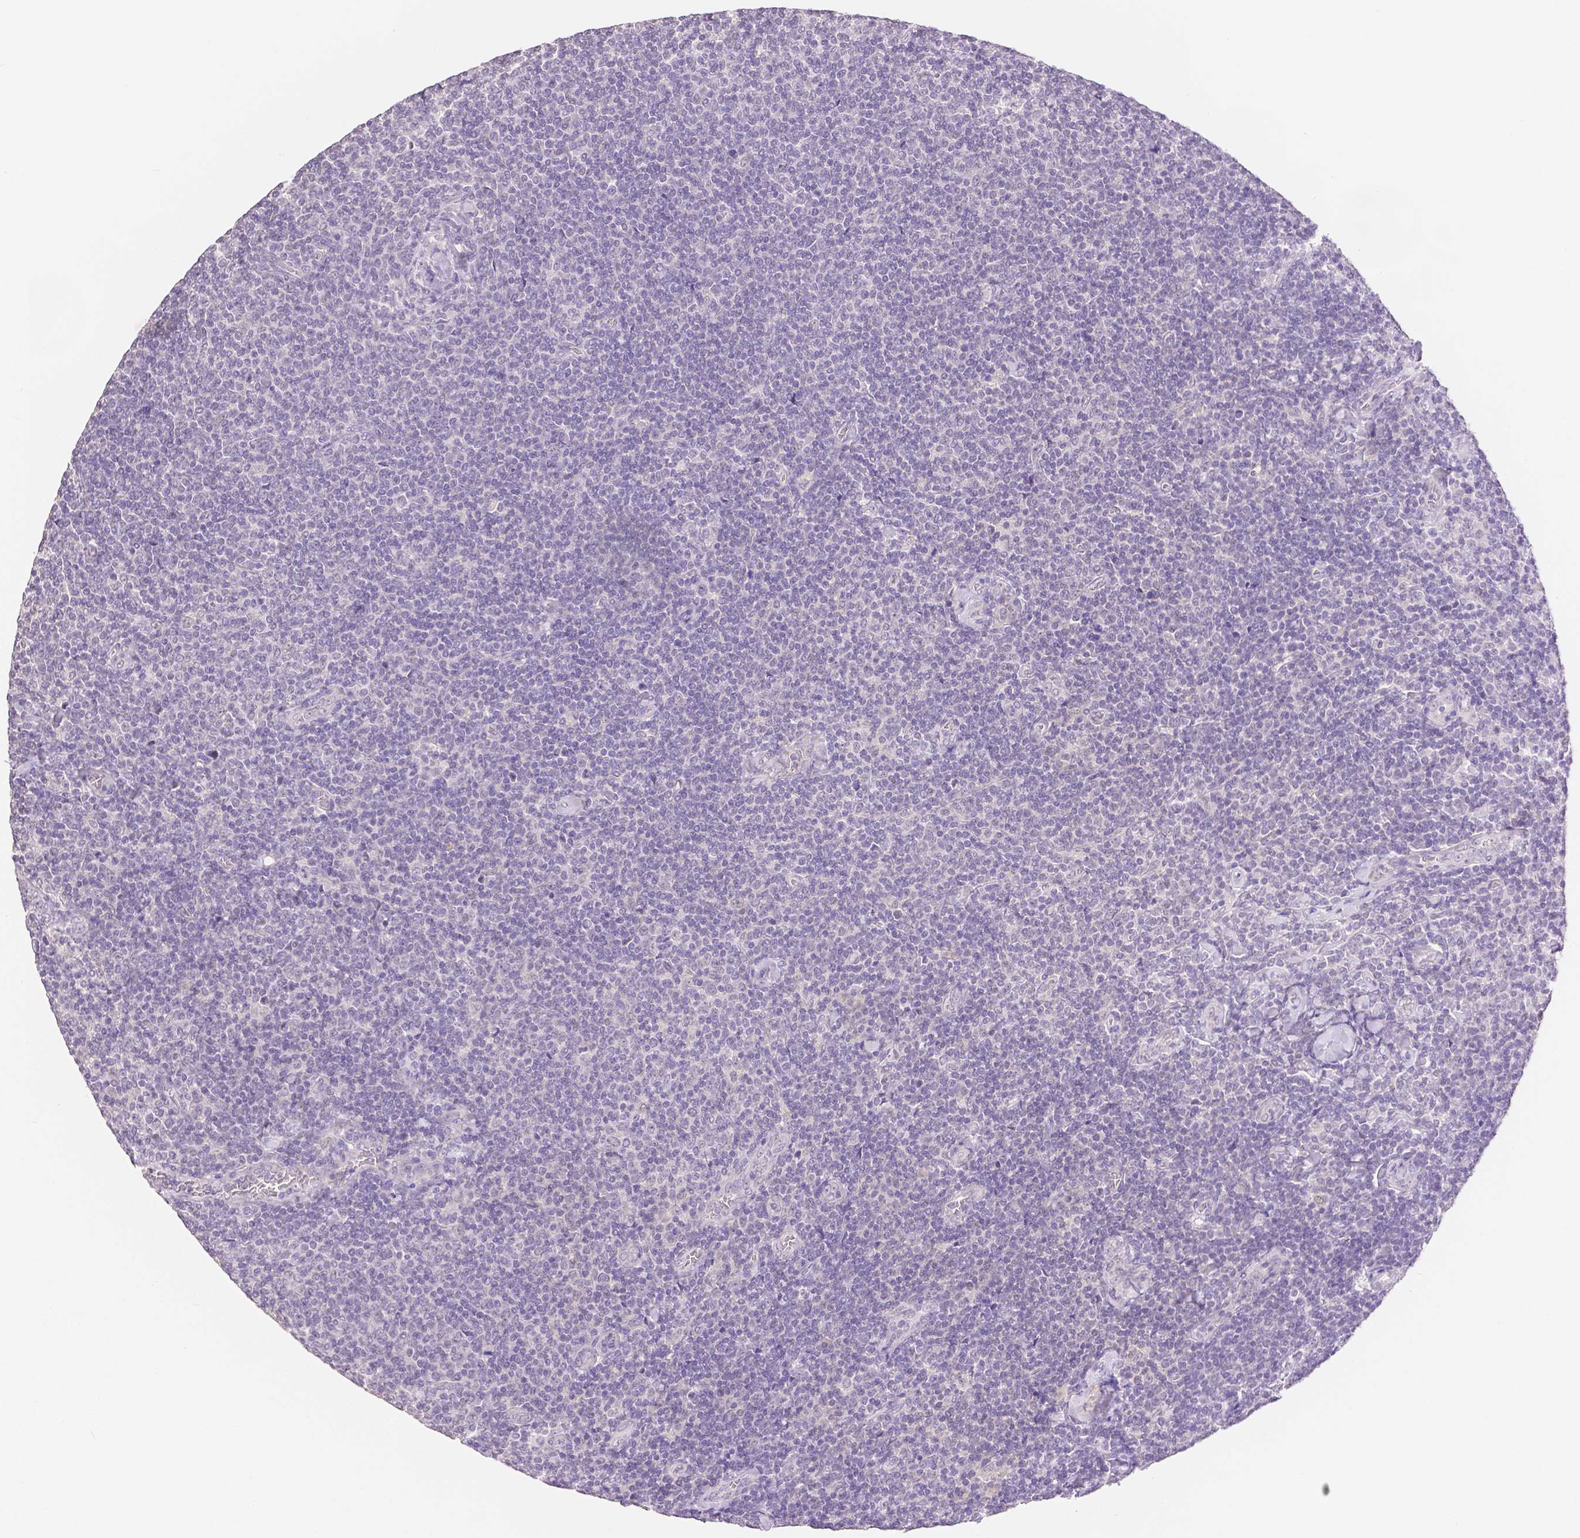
{"staining": {"intensity": "negative", "quantity": "none", "location": "none"}, "tissue": "lymphoma", "cell_type": "Tumor cells", "image_type": "cancer", "snomed": [{"axis": "morphology", "description": "Malignant lymphoma, non-Hodgkin's type, Low grade"}, {"axis": "topography", "description": "Lymph node"}], "caption": "Tumor cells show no significant protein staining in malignant lymphoma, non-Hodgkin's type (low-grade).", "gene": "OCLN", "patient": {"sex": "male", "age": 52}}